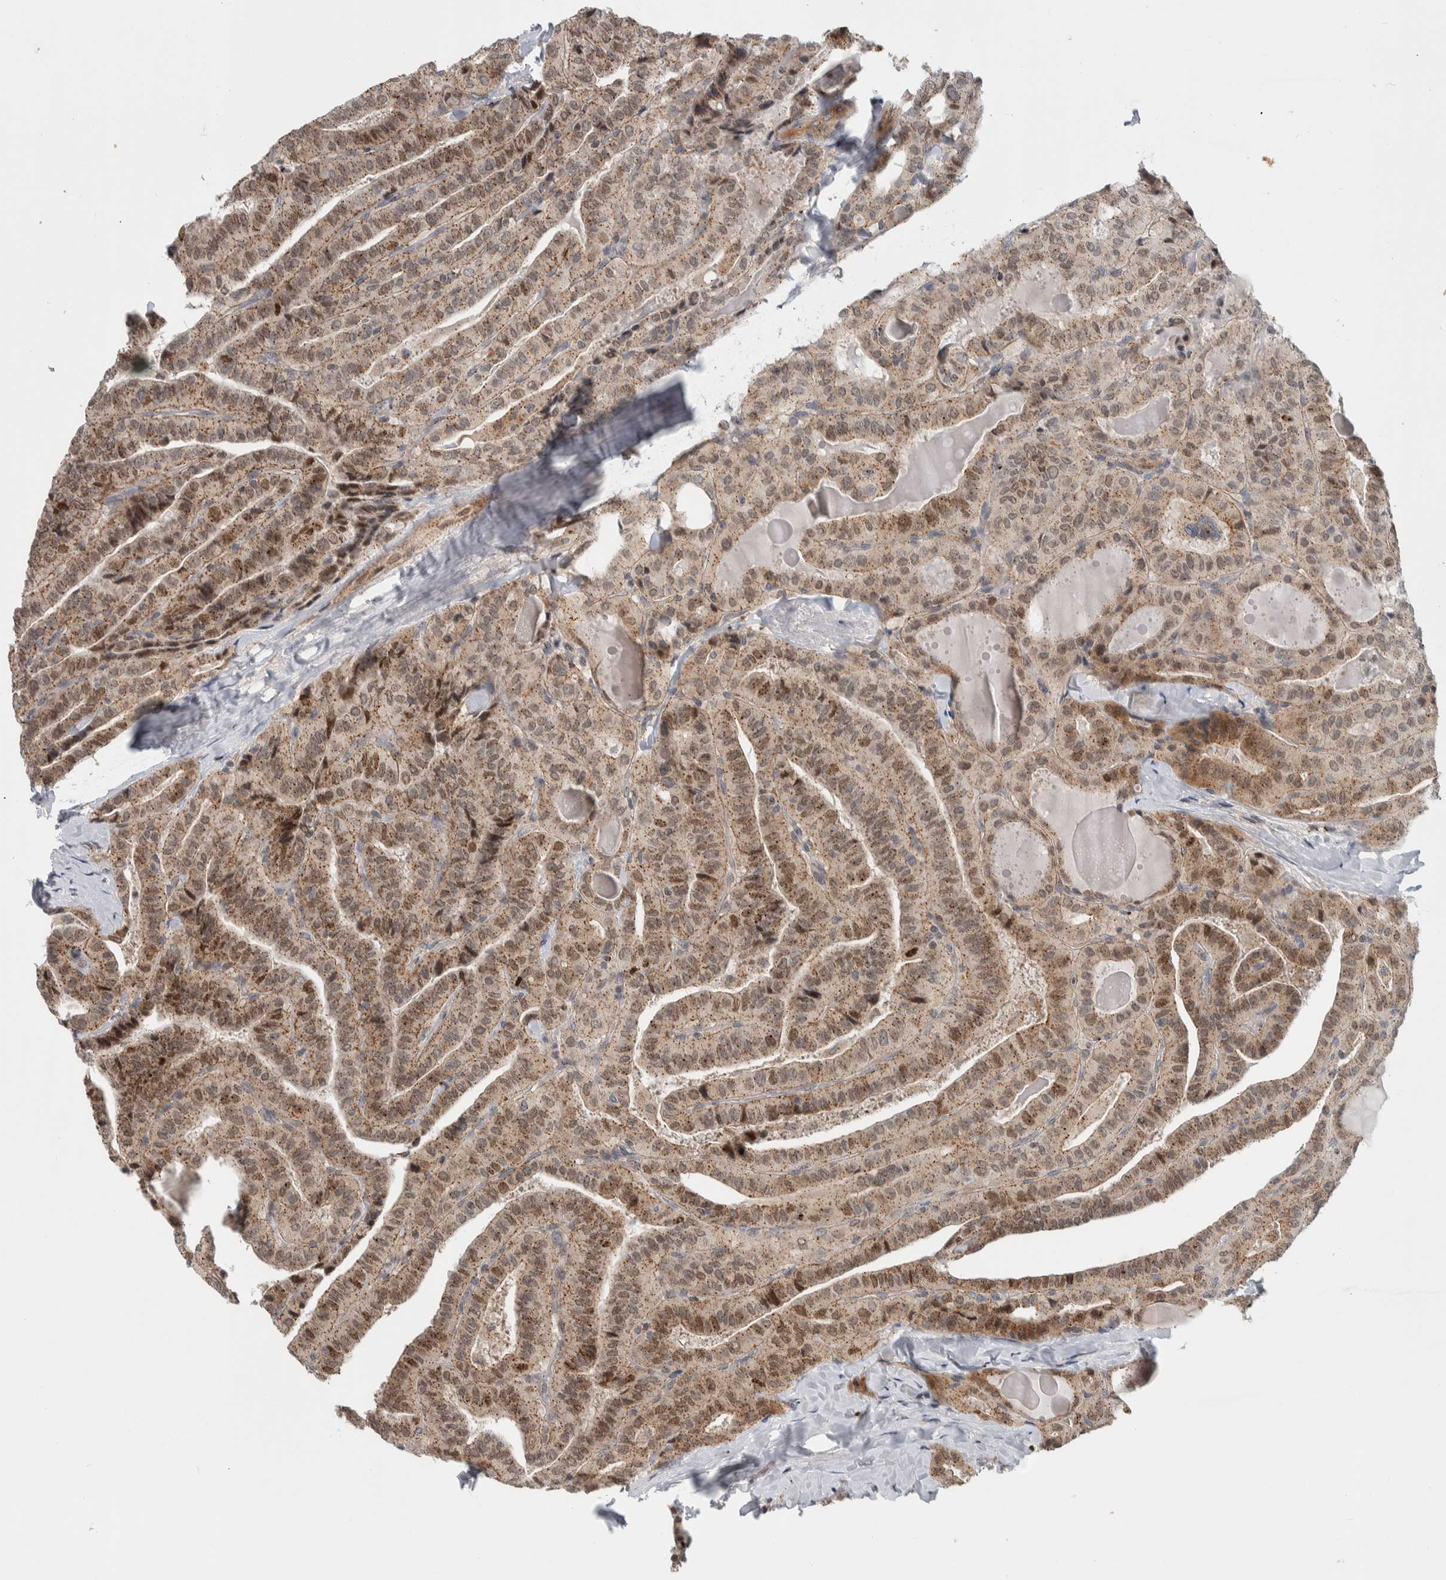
{"staining": {"intensity": "moderate", "quantity": ">75%", "location": "cytoplasmic/membranous,nuclear"}, "tissue": "thyroid cancer", "cell_type": "Tumor cells", "image_type": "cancer", "snomed": [{"axis": "morphology", "description": "Papillary adenocarcinoma, NOS"}, {"axis": "topography", "description": "Thyroid gland"}], "caption": "Thyroid cancer stained for a protein demonstrates moderate cytoplasmic/membranous and nuclear positivity in tumor cells.", "gene": "MSL1", "patient": {"sex": "male", "age": 77}}